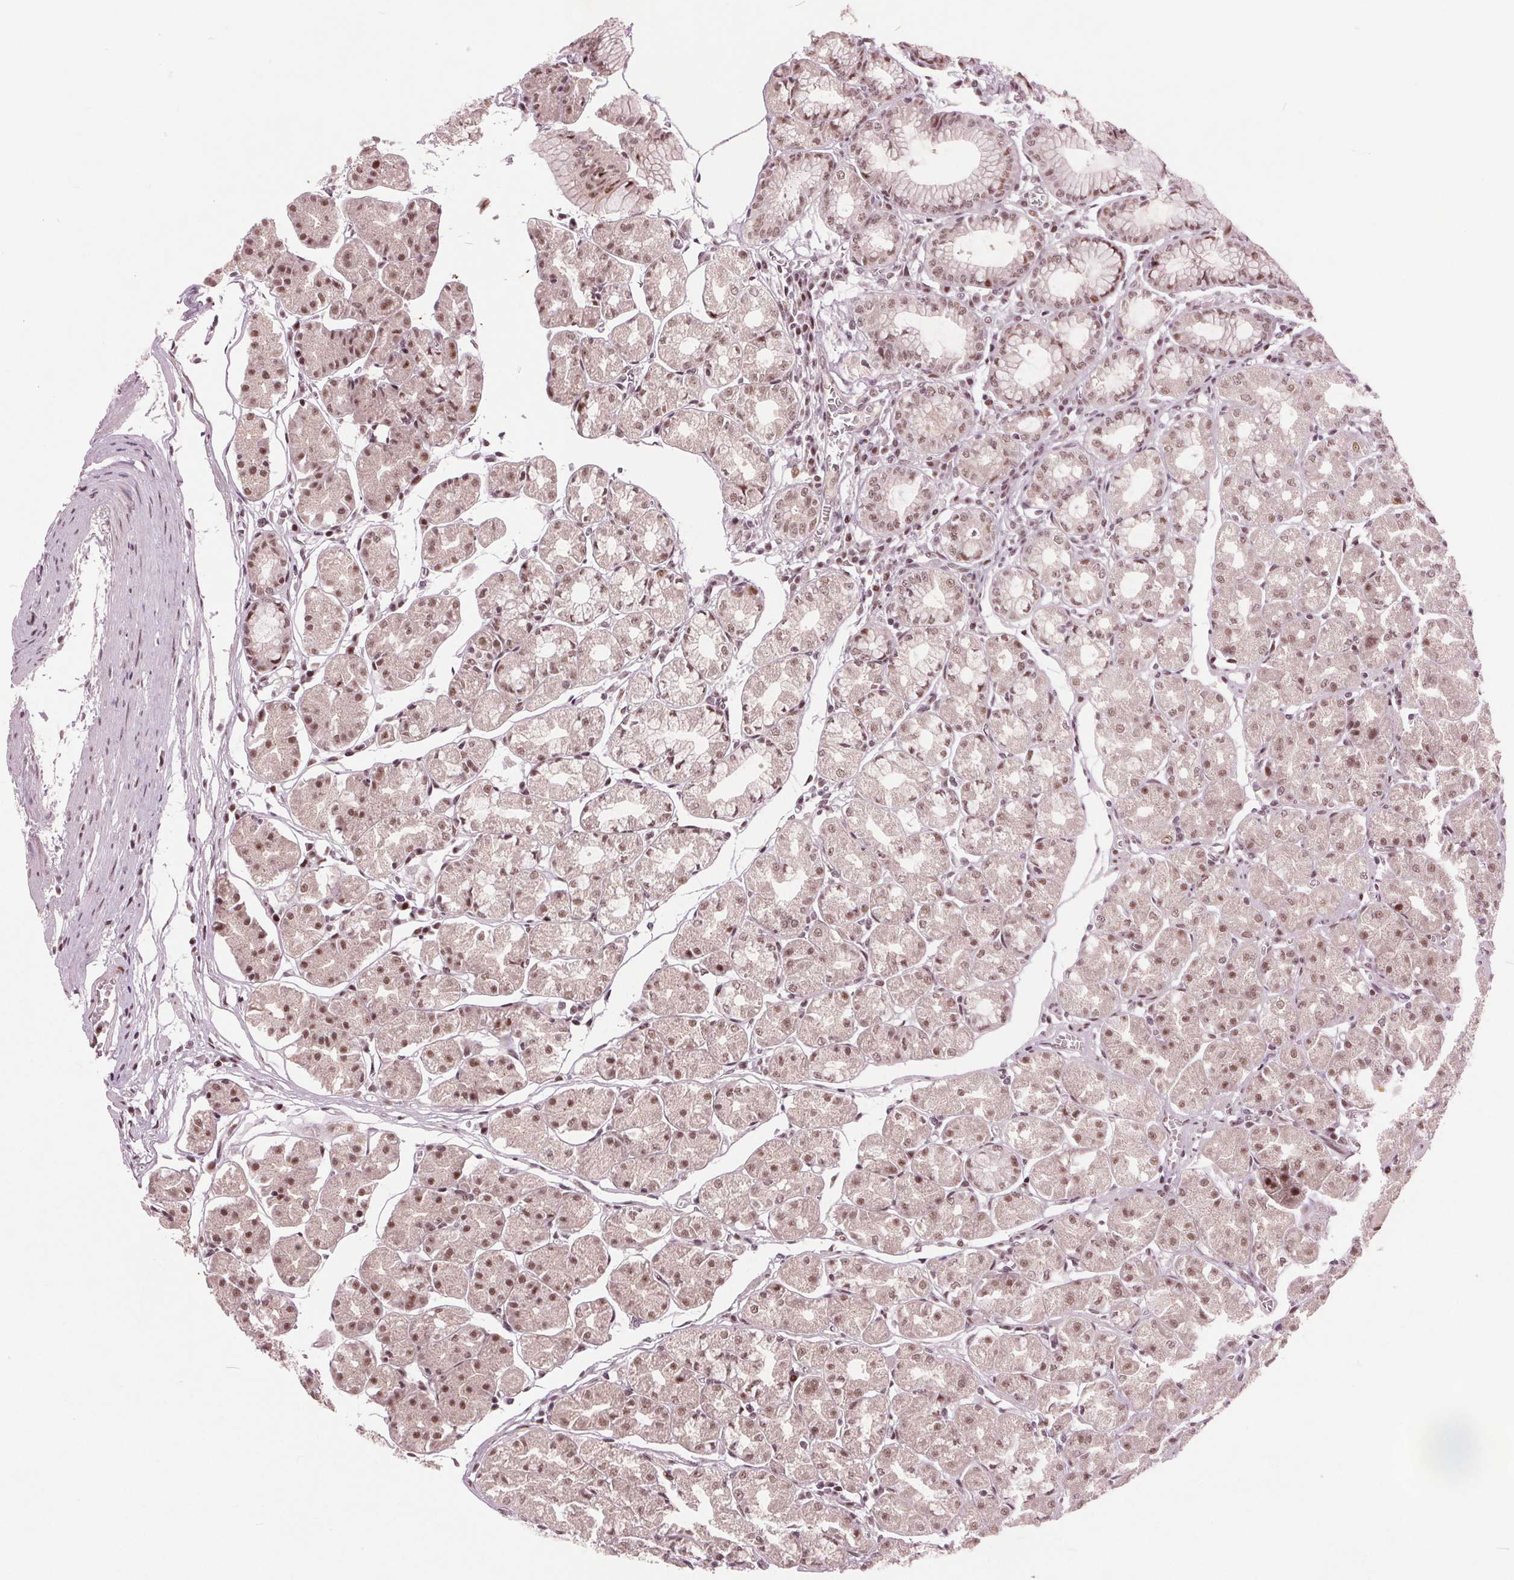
{"staining": {"intensity": "moderate", "quantity": ">75%", "location": "nuclear"}, "tissue": "stomach", "cell_type": "Glandular cells", "image_type": "normal", "snomed": [{"axis": "morphology", "description": "Normal tissue, NOS"}, {"axis": "topography", "description": "Stomach"}], "caption": "An IHC photomicrograph of unremarkable tissue is shown. Protein staining in brown highlights moderate nuclear positivity in stomach within glandular cells. (DAB (3,3'-diaminobenzidine) = brown stain, brightfield microscopy at high magnification).", "gene": "TTC34", "patient": {"sex": "male", "age": 55}}